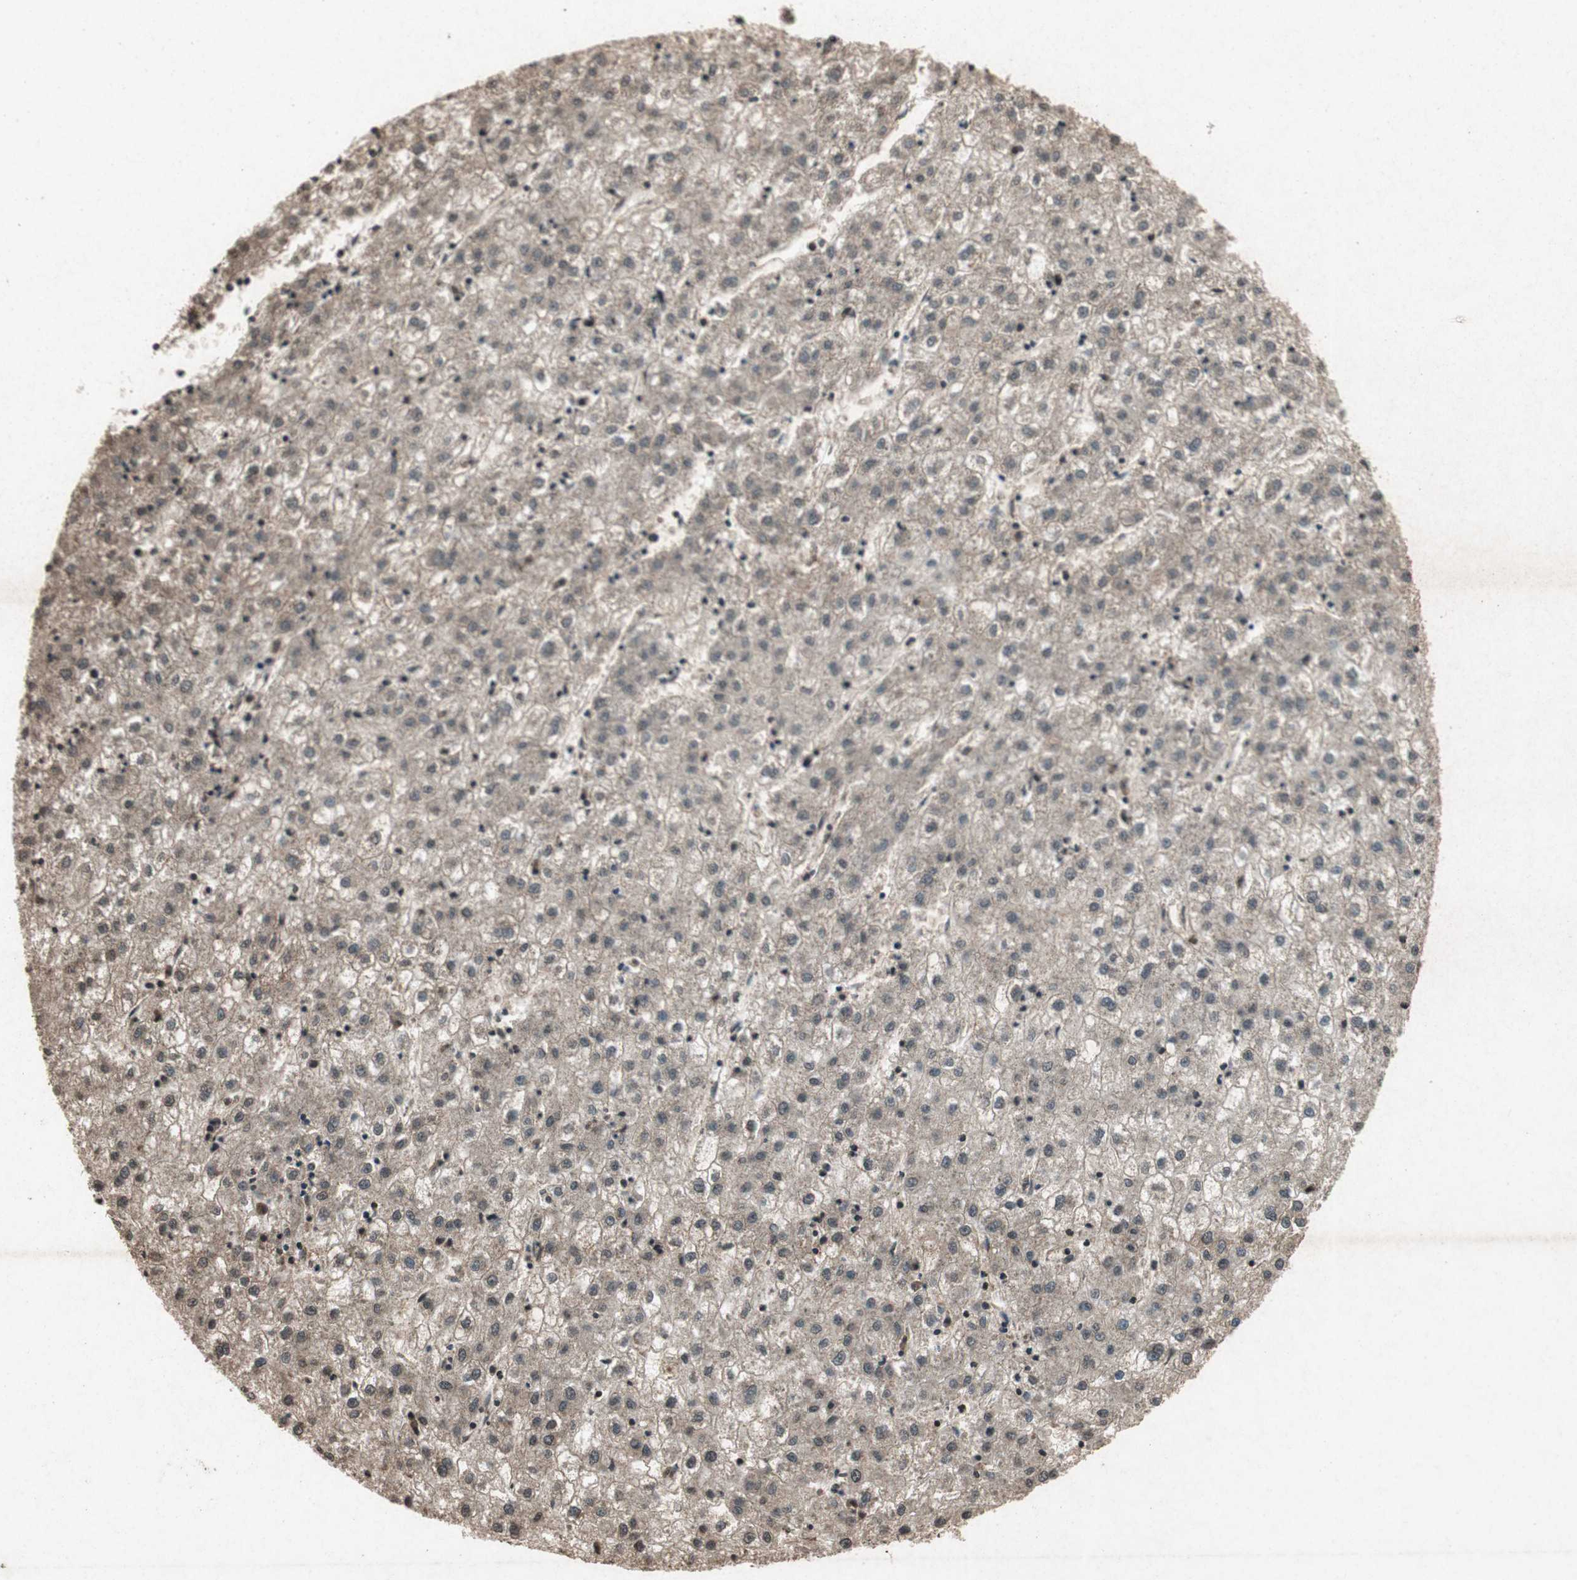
{"staining": {"intensity": "weak", "quantity": ">75%", "location": "cytoplasmic/membranous"}, "tissue": "liver cancer", "cell_type": "Tumor cells", "image_type": "cancer", "snomed": [{"axis": "morphology", "description": "Carcinoma, Hepatocellular, NOS"}, {"axis": "topography", "description": "Liver"}], "caption": "Human hepatocellular carcinoma (liver) stained with a protein marker reveals weak staining in tumor cells.", "gene": "PRKG1", "patient": {"sex": "male", "age": 72}}